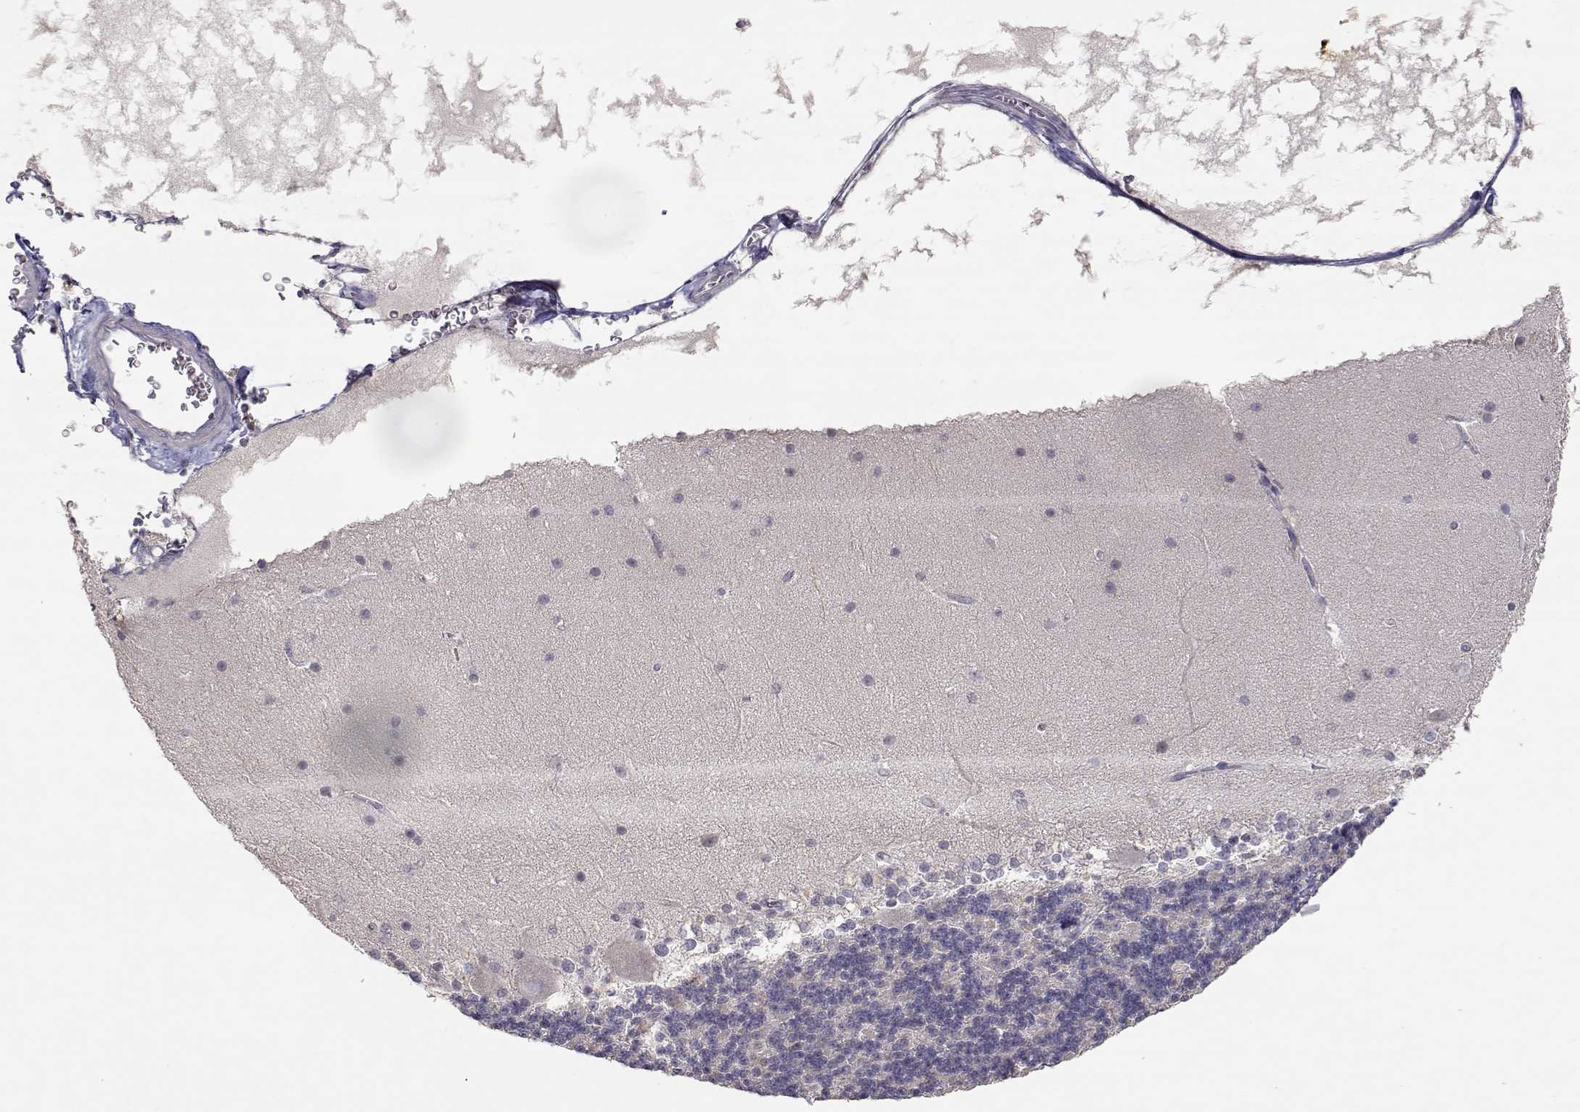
{"staining": {"intensity": "negative", "quantity": "none", "location": "none"}, "tissue": "cerebellum", "cell_type": "Cells in granular layer", "image_type": "normal", "snomed": [{"axis": "morphology", "description": "Normal tissue, NOS"}, {"axis": "topography", "description": "Cerebellum"}], "caption": "Immunohistochemistry histopathology image of normal human cerebellum stained for a protein (brown), which demonstrates no expression in cells in granular layer.", "gene": "RAD51", "patient": {"sex": "female", "age": 19}}